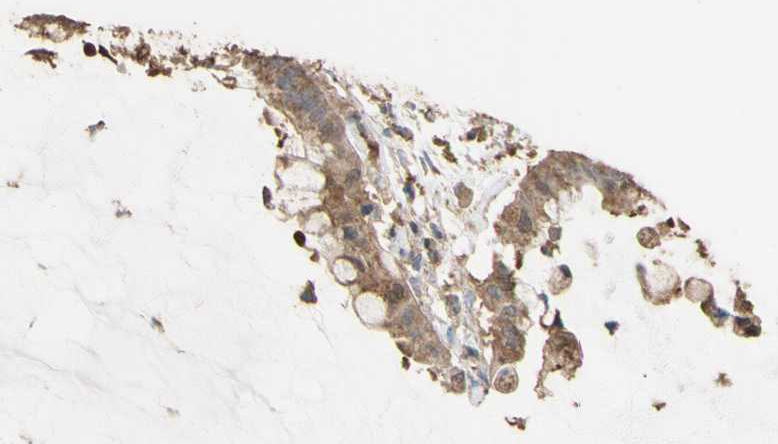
{"staining": {"intensity": "weak", "quantity": ">75%", "location": "cytoplasmic/membranous"}, "tissue": "pancreatic cancer", "cell_type": "Tumor cells", "image_type": "cancer", "snomed": [{"axis": "morphology", "description": "Adenocarcinoma, NOS"}, {"axis": "topography", "description": "Pancreas"}], "caption": "Pancreatic cancer (adenocarcinoma) stained for a protein (brown) displays weak cytoplasmic/membranous positive positivity in about >75% of tumor cells.", "gene": "ALDH9A1", "patient": {"sex": "male", "age": 41}}